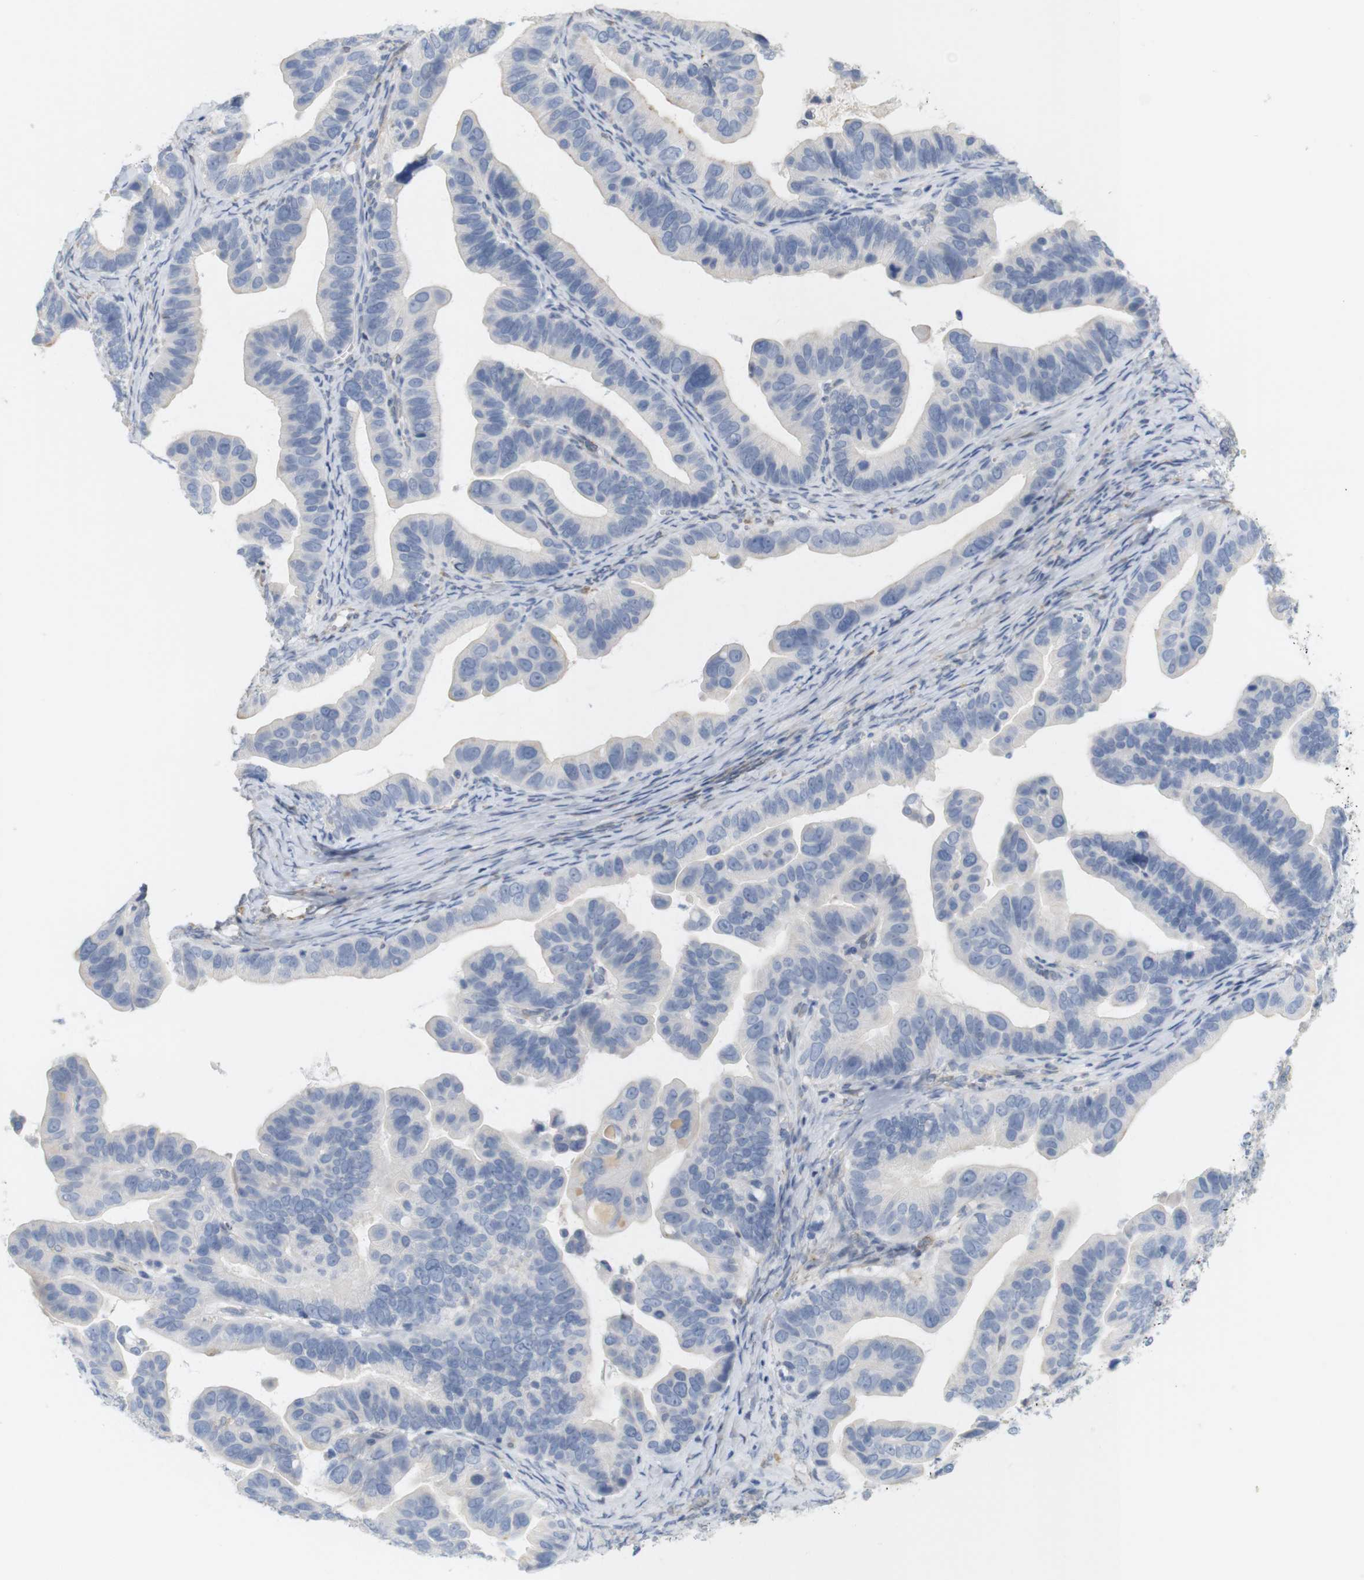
{"staining": {"intensity": "negative", "quantity": "none", "location": "none"}, "tissue": "ovarian cancer", "cell_type": "Tumor cells", "image_type": "cancer", "snomed": [{"axis": "morphology", "description": "Cystadenocarcinoma, serous, NOS"}, {"axis": "topography", "description": "Ovary"}], "caption": "Protein analysis of ovarian serous cystadenocarcinoma reveals no significant staining in tumor cells.", "gene": "ITPR1", "patient": {"sex": "female", "age": 56}}